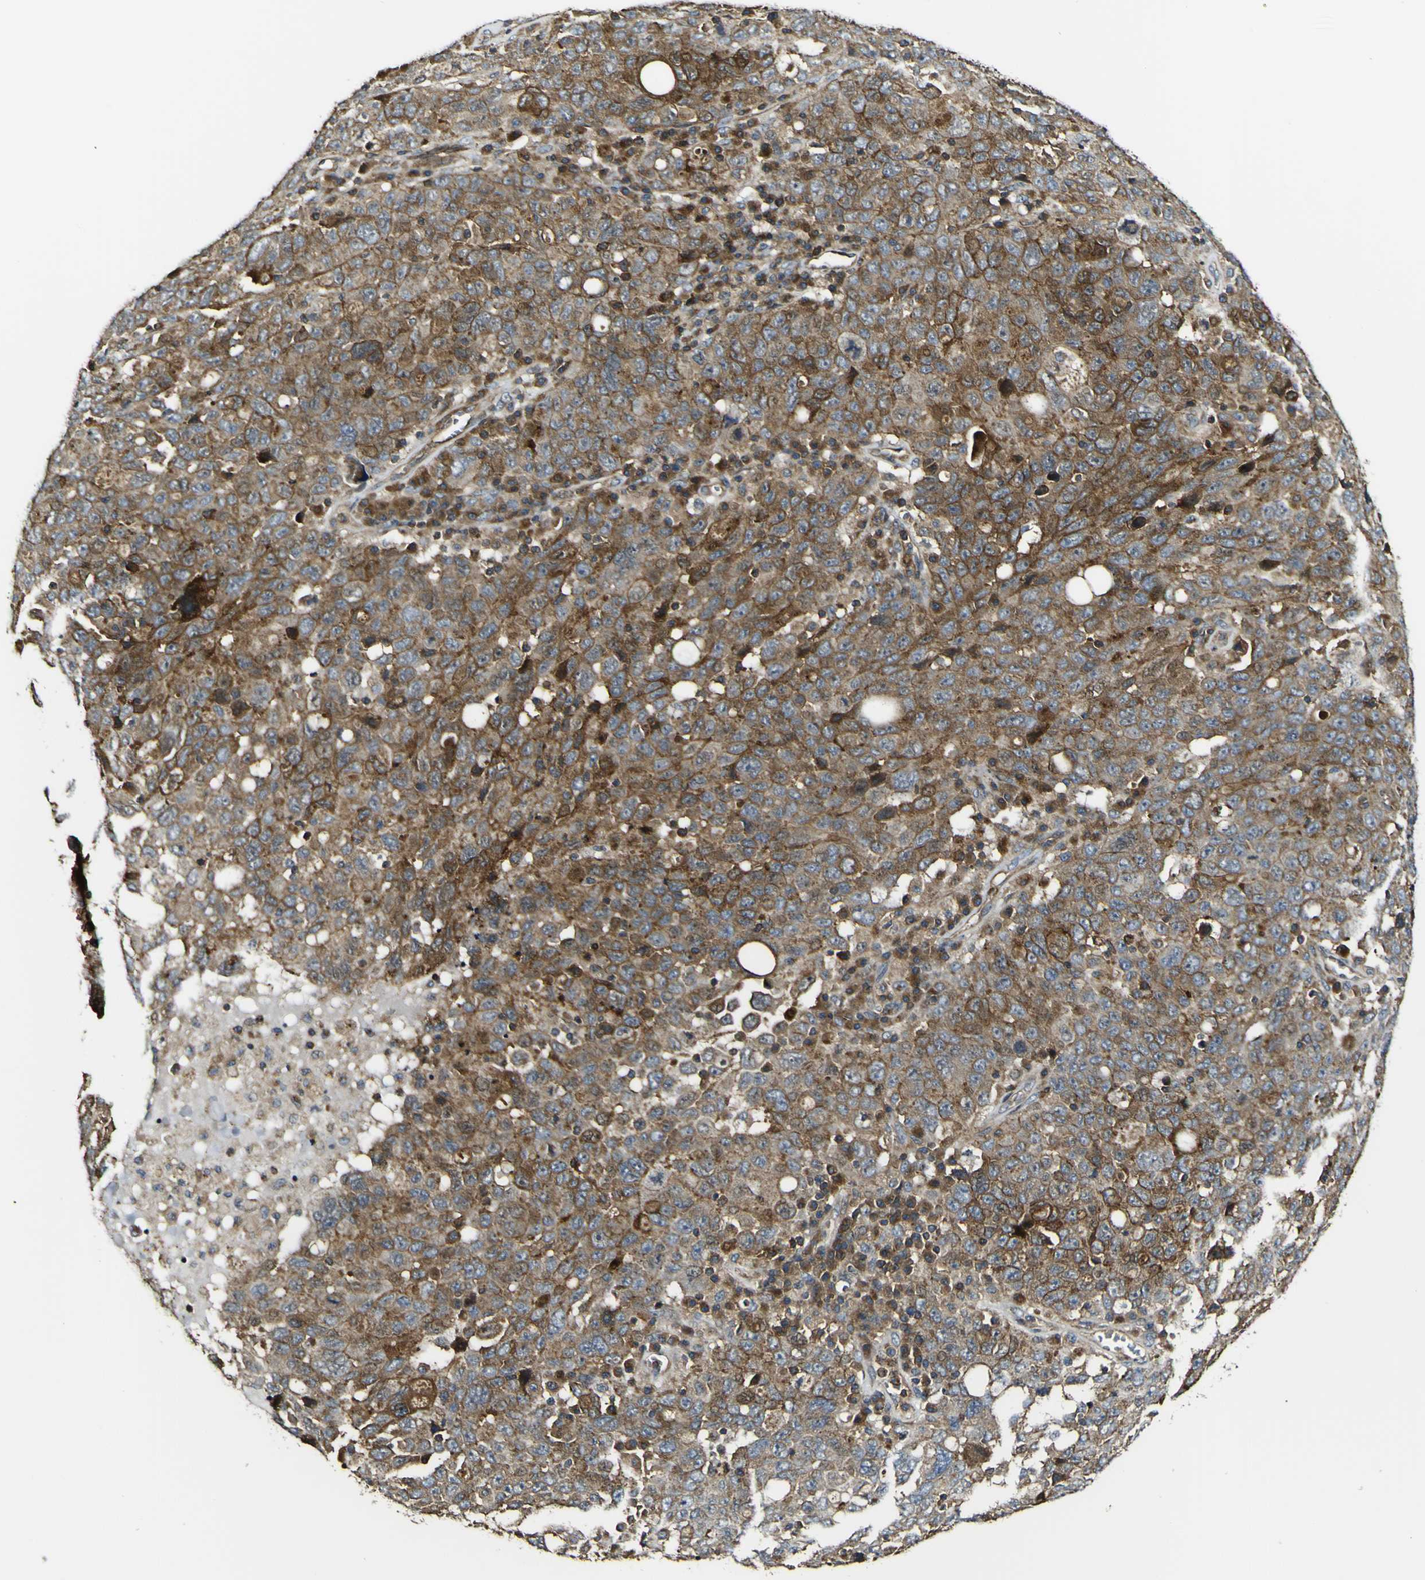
{"staining": {"intensity": "moderate", "quantity": ">75%", "location": "cytoplasmic/membranous"}, "tissue": "ovarian cancer", "cell_type": "Tumor cells", "image_type": "cancer", "snomed": [{"axis": "morphology", "description": "Carcinoma, endometroid"}, {"axis": "topography", "description": "Ovary"}], "caption": "The image reveals immunohistochemical staining of endometroid carcinoma (ovarian). There is moderate cytoplasmic/membranous expression is present in approximately >75% of tumor cells.", "gene": "TNIK", "patient": {"sex": "female", "age": 62}}